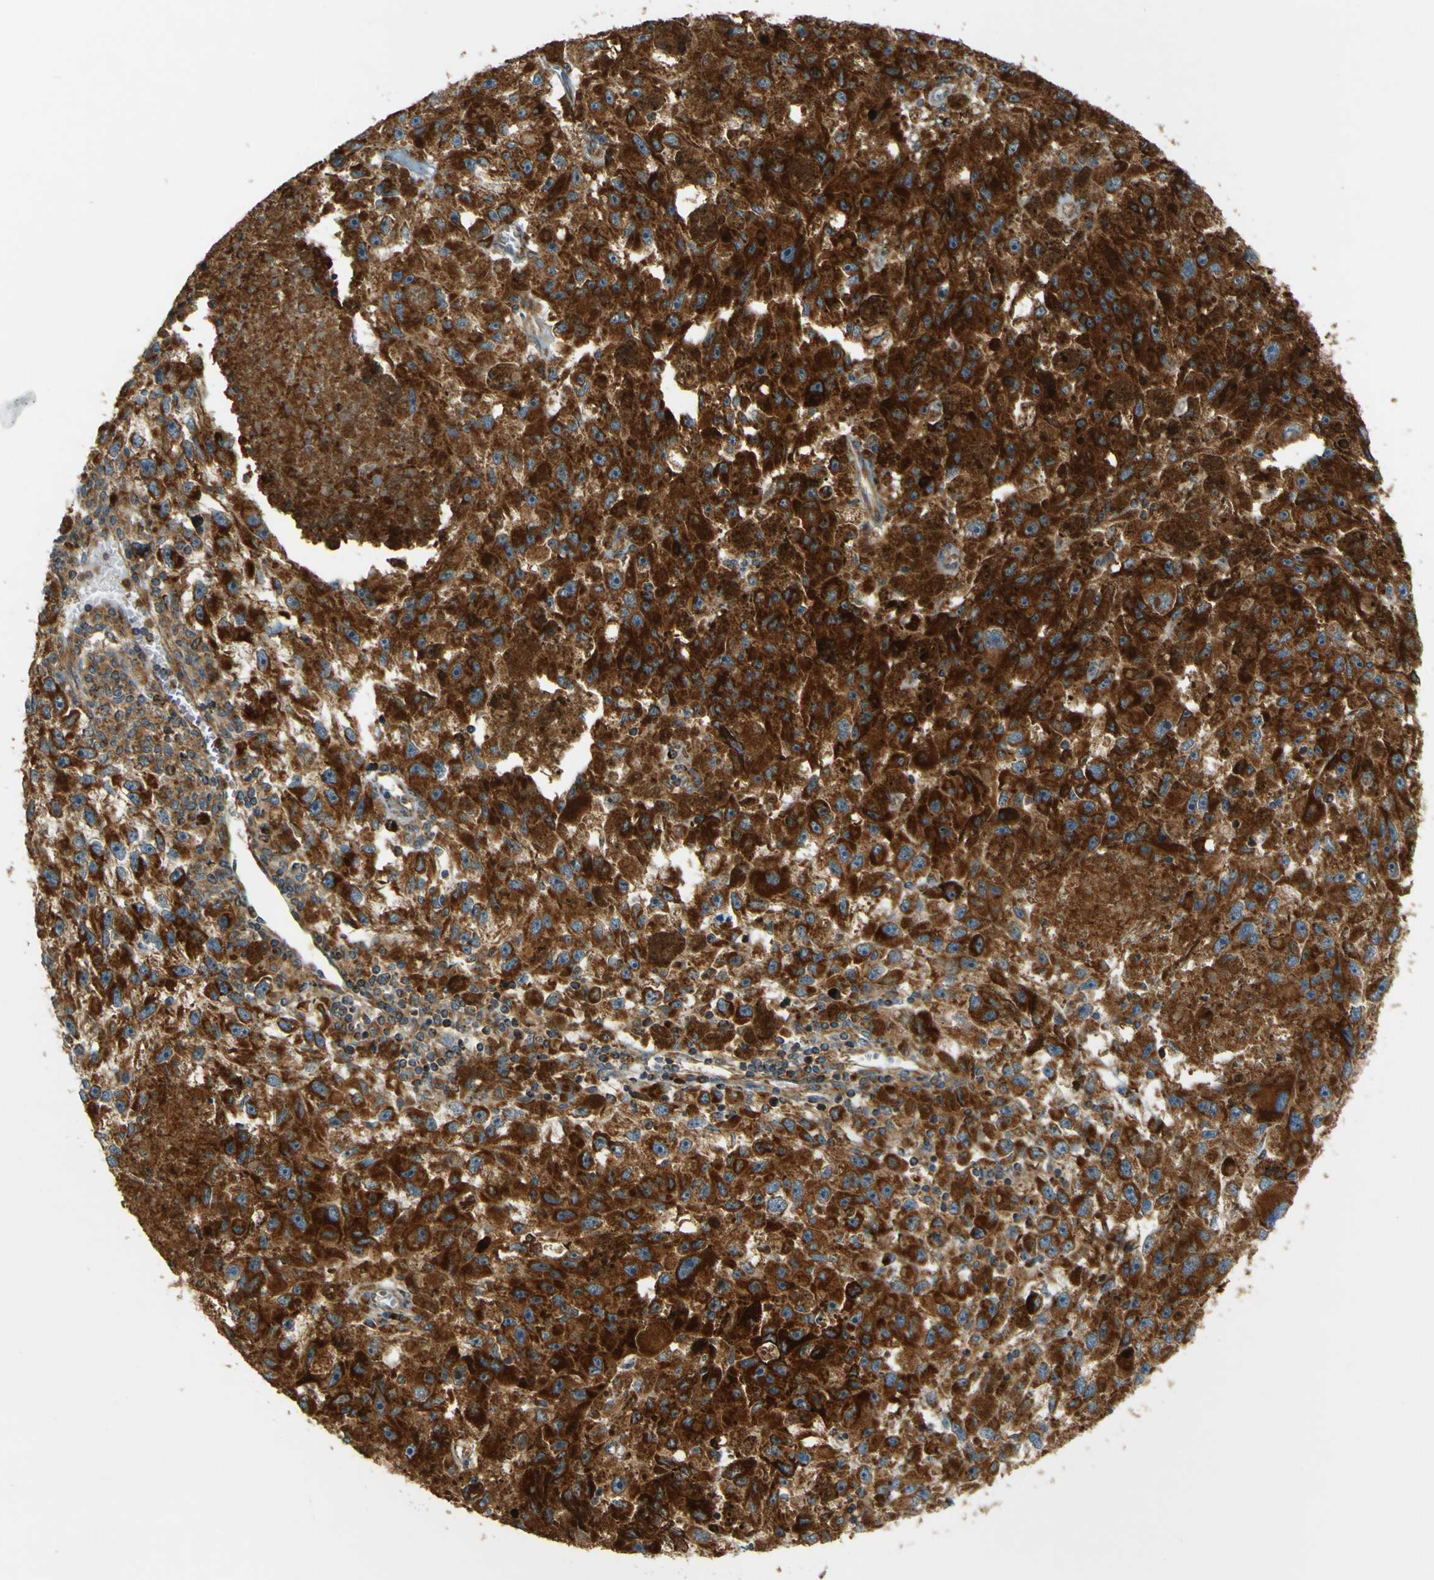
{"staining": {"intensity": "strong", "quantity": ">75%", "location": "cytoplasmic/membranous"}, "tissue": "melanoma", "cell_type": "Tumor cells", "image_type": "cancer", "snomed": [{"axis": "morphology", "description": "Malignant melanoma, NOS"}, {"axis": "topography", "description": "Skin"}], "caption": "Immunohistochemistry (IHC) of malignant melanoma demonstrates high levels of strong cytoplasmic/membranous expression in about >75% of tumor cells.", "gene": "DNAJC5", "patient": {"sex": "female", "age": 104}}